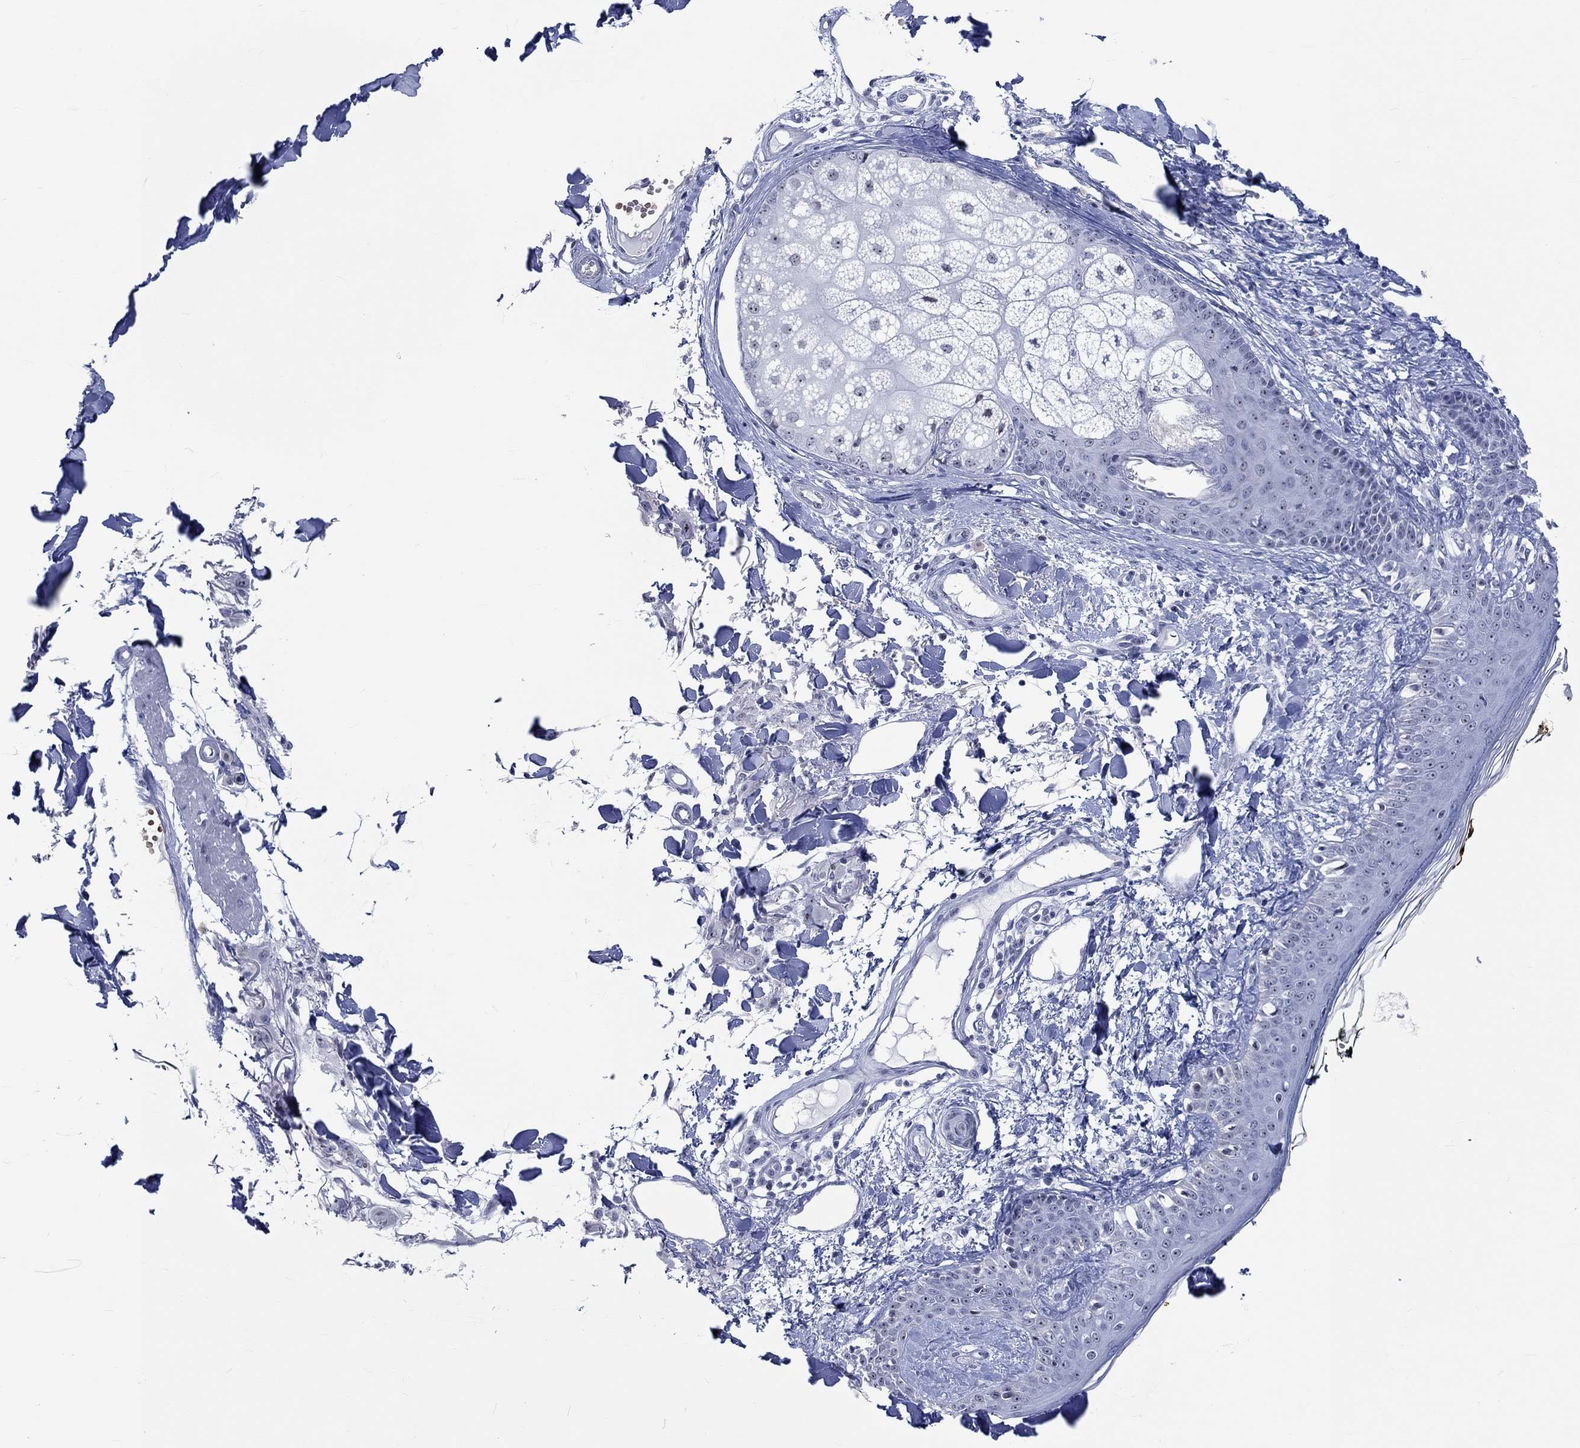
{"staining": {"intensity": "negative", "quantity": "none", "location": "none"}, "tissue": "skin", "cell_type": "Fibroblasts", "image_type": "normal", "snomed": [{"axis": "morphology", "description": "Normal tissue, NOS"}, {"axis": "topography", "description": "Skin"}], "caption": "An image of human skin is negative for staining in fibroblasts.", "gene": "ZNF446", "patient": {"sex": "male", "age": 76}}